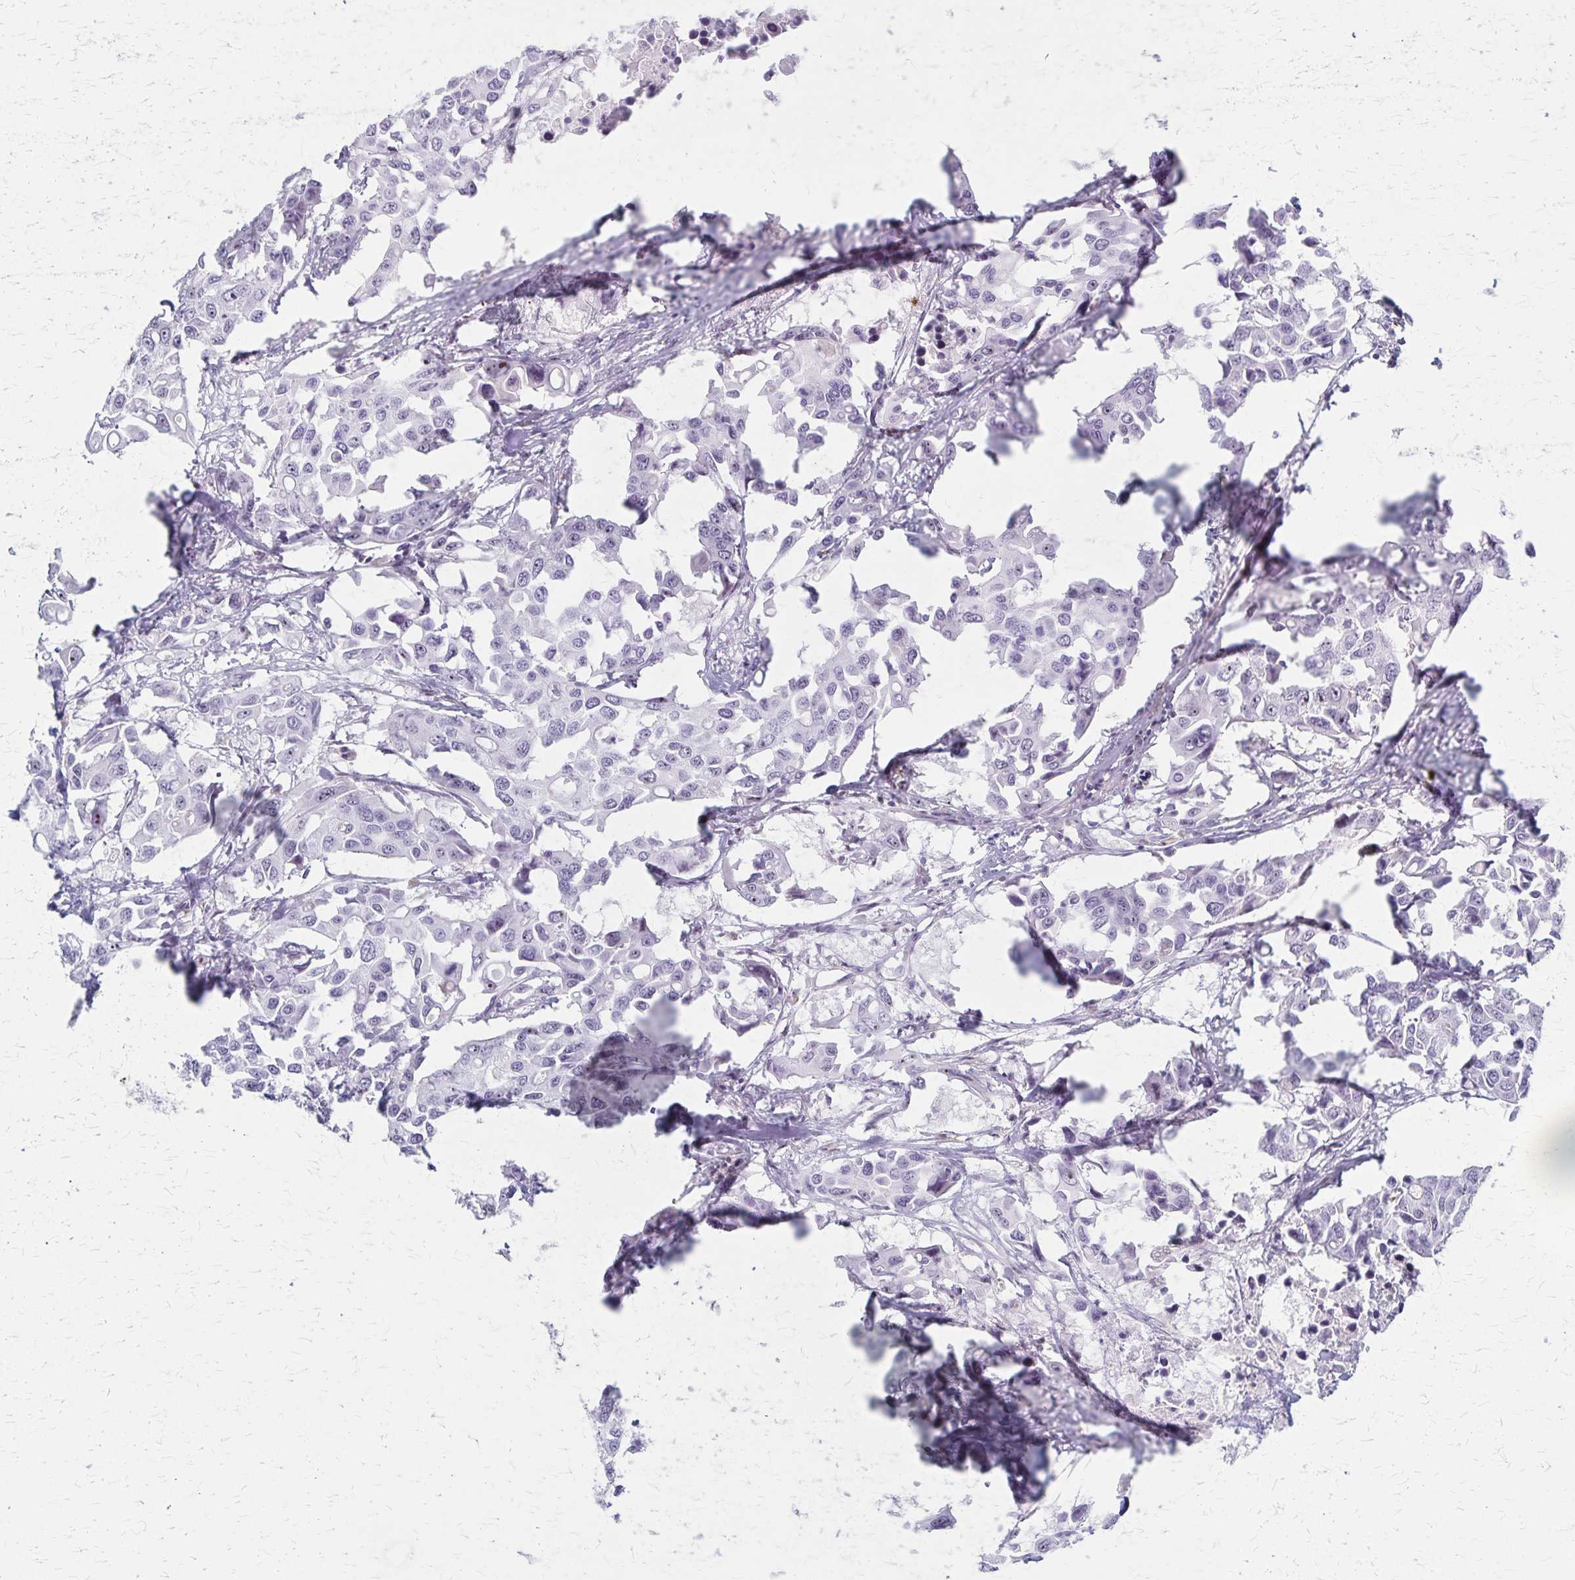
{"staining": {"intensity": "negative", "quantity": "none", "location": "none"}, "tissue": "colorectal cancer", "cell_type": "Tumor cells", "image_type": "cancer", "snomed": [{"axis": "morphology", "description": "Adenocarcinoma, NOS"}, {"axis": "topography", "description": "Colon"}], "caption": "A histopathology image of colorectal adenocarcinoma stained for a protein demonstrates no brown staining in tumor cells. (Stains: DAB IHC with hematoxylin counter stain, Microscopy: brightfield microscopy at high magnification).", "gene": "DLK2", "patient": {"sex": "male", "age": 77}}